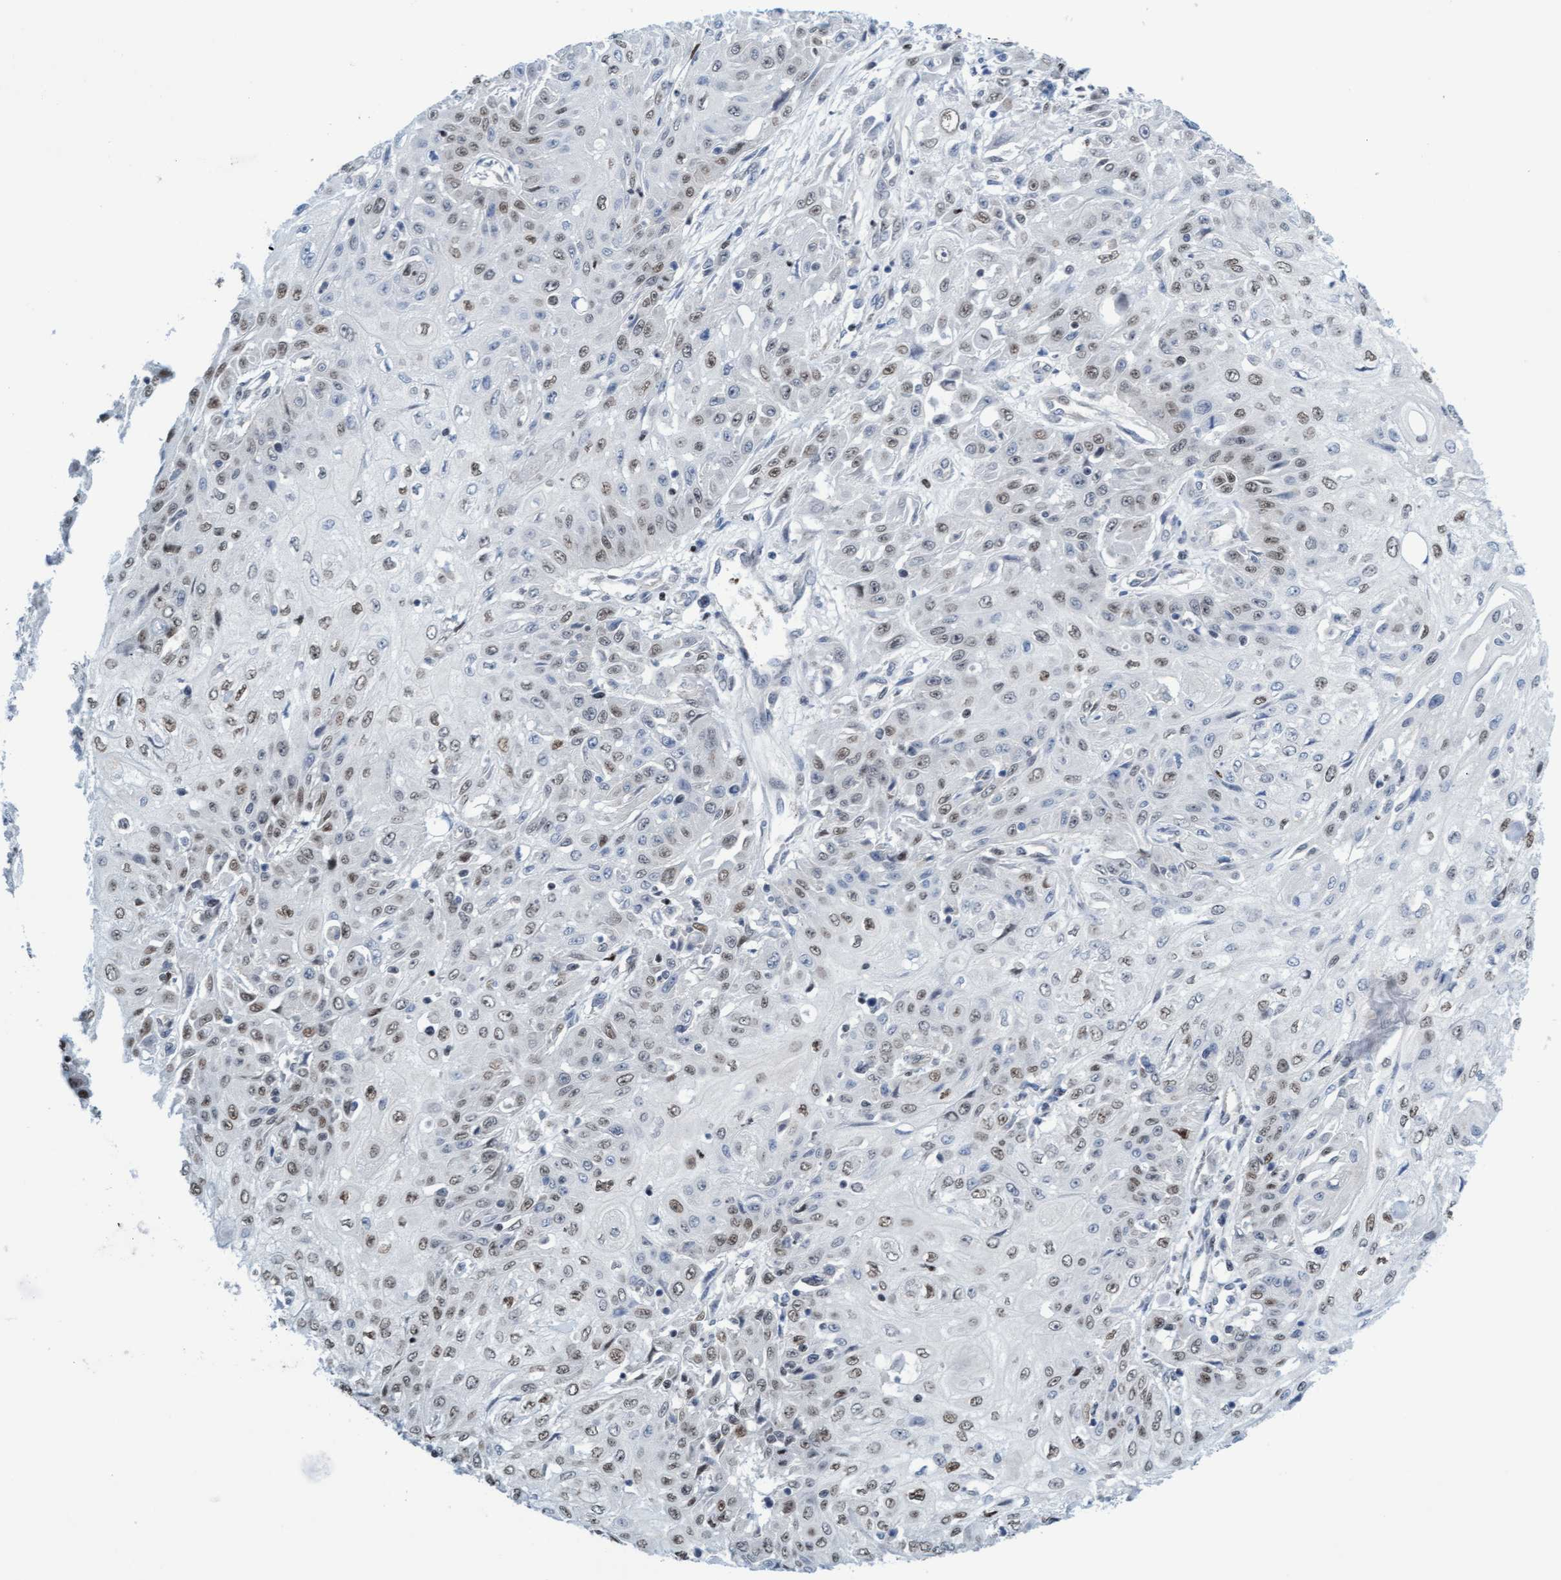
{"staining": {"intensity": "weak", "quantity": ">75%", "location": "nuclear"}, "tissue": "skin cancer", "cell_type": "Tumor cells", "image_type": "cancer", "snomed": [{"axis": "morphology", "description": "Squamous cell carcinoma, NOS"}, {"axis": "morphology", "description": "Squamous cell carcinoma, metastatic, NOS"}, {"axis": "topography", "description": "Skin"}, {"axis": "topography", "description": "Lymph node"}], "caption": "Human metastatic squamous cell carcinoma (skin) stained with a brown dye displays weak nuclear positive staining in about >75% of tumor cells.", "gene": "GLRX2", "patient": {"sex": "male", "age": 75}}